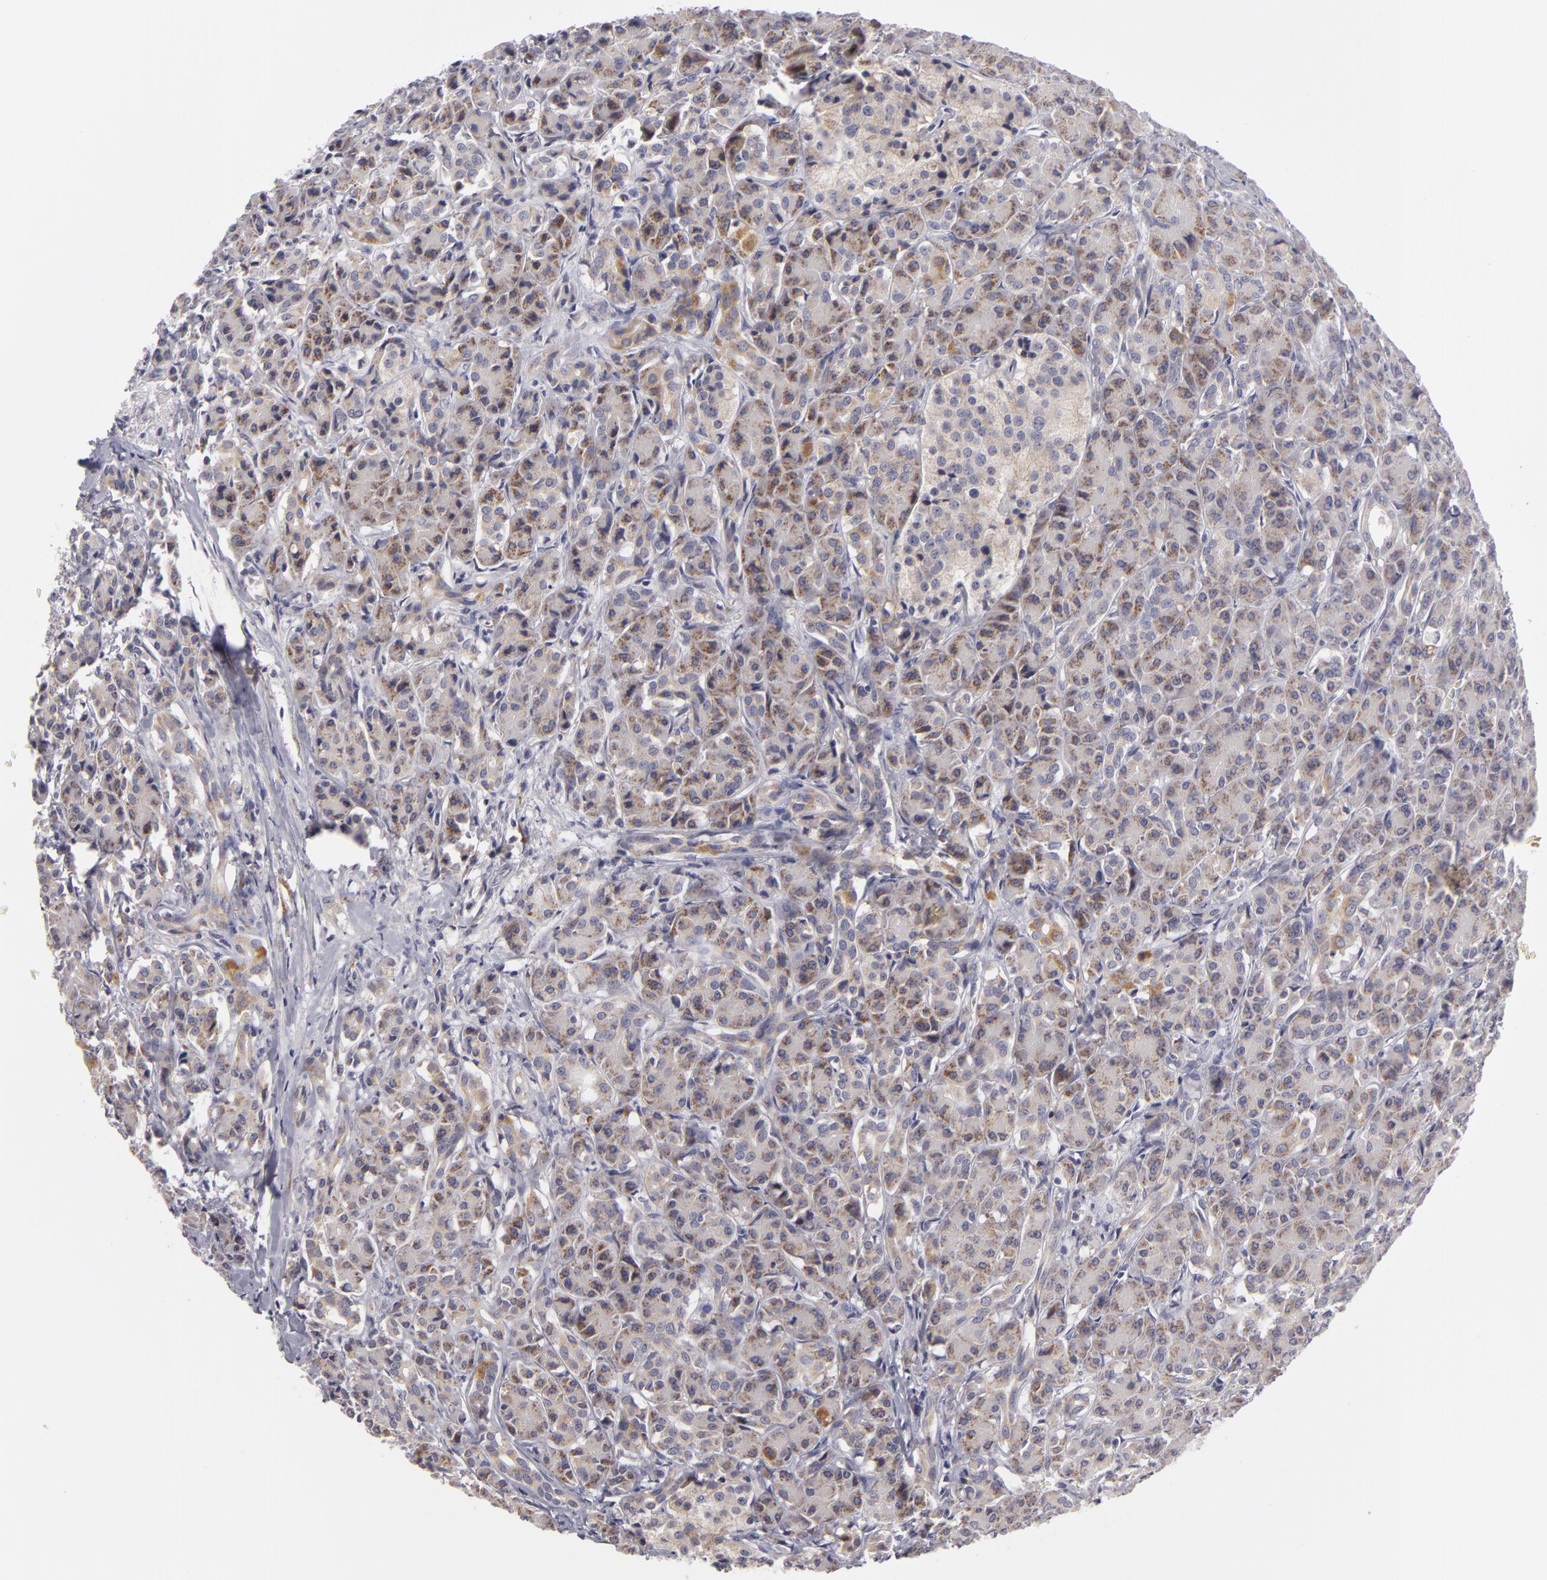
{"staining": {"intensity": "weak", "quantity": ">75%", "location": "cytoplasmic/membranous"}, "tissue": "pancreas", "cell_type": "Exocrine glandular cells", "image_type": "normal", "snomed": [{"axis": "morphology", "description": "Normal tissue, NOS"}, {"axis": "topography", "description": "Lymph node"}, {"axis": "topography", "description": "Pancreas"}], "caption": "A brown stain labels weak cytoplasmic/membranous positivity of a protein in exocrine glandular cells of benign human pancreas. Nuclei are stained in blue.", "gene": "ATP2B3", "patient": {"sex": "male", "age": 59}}